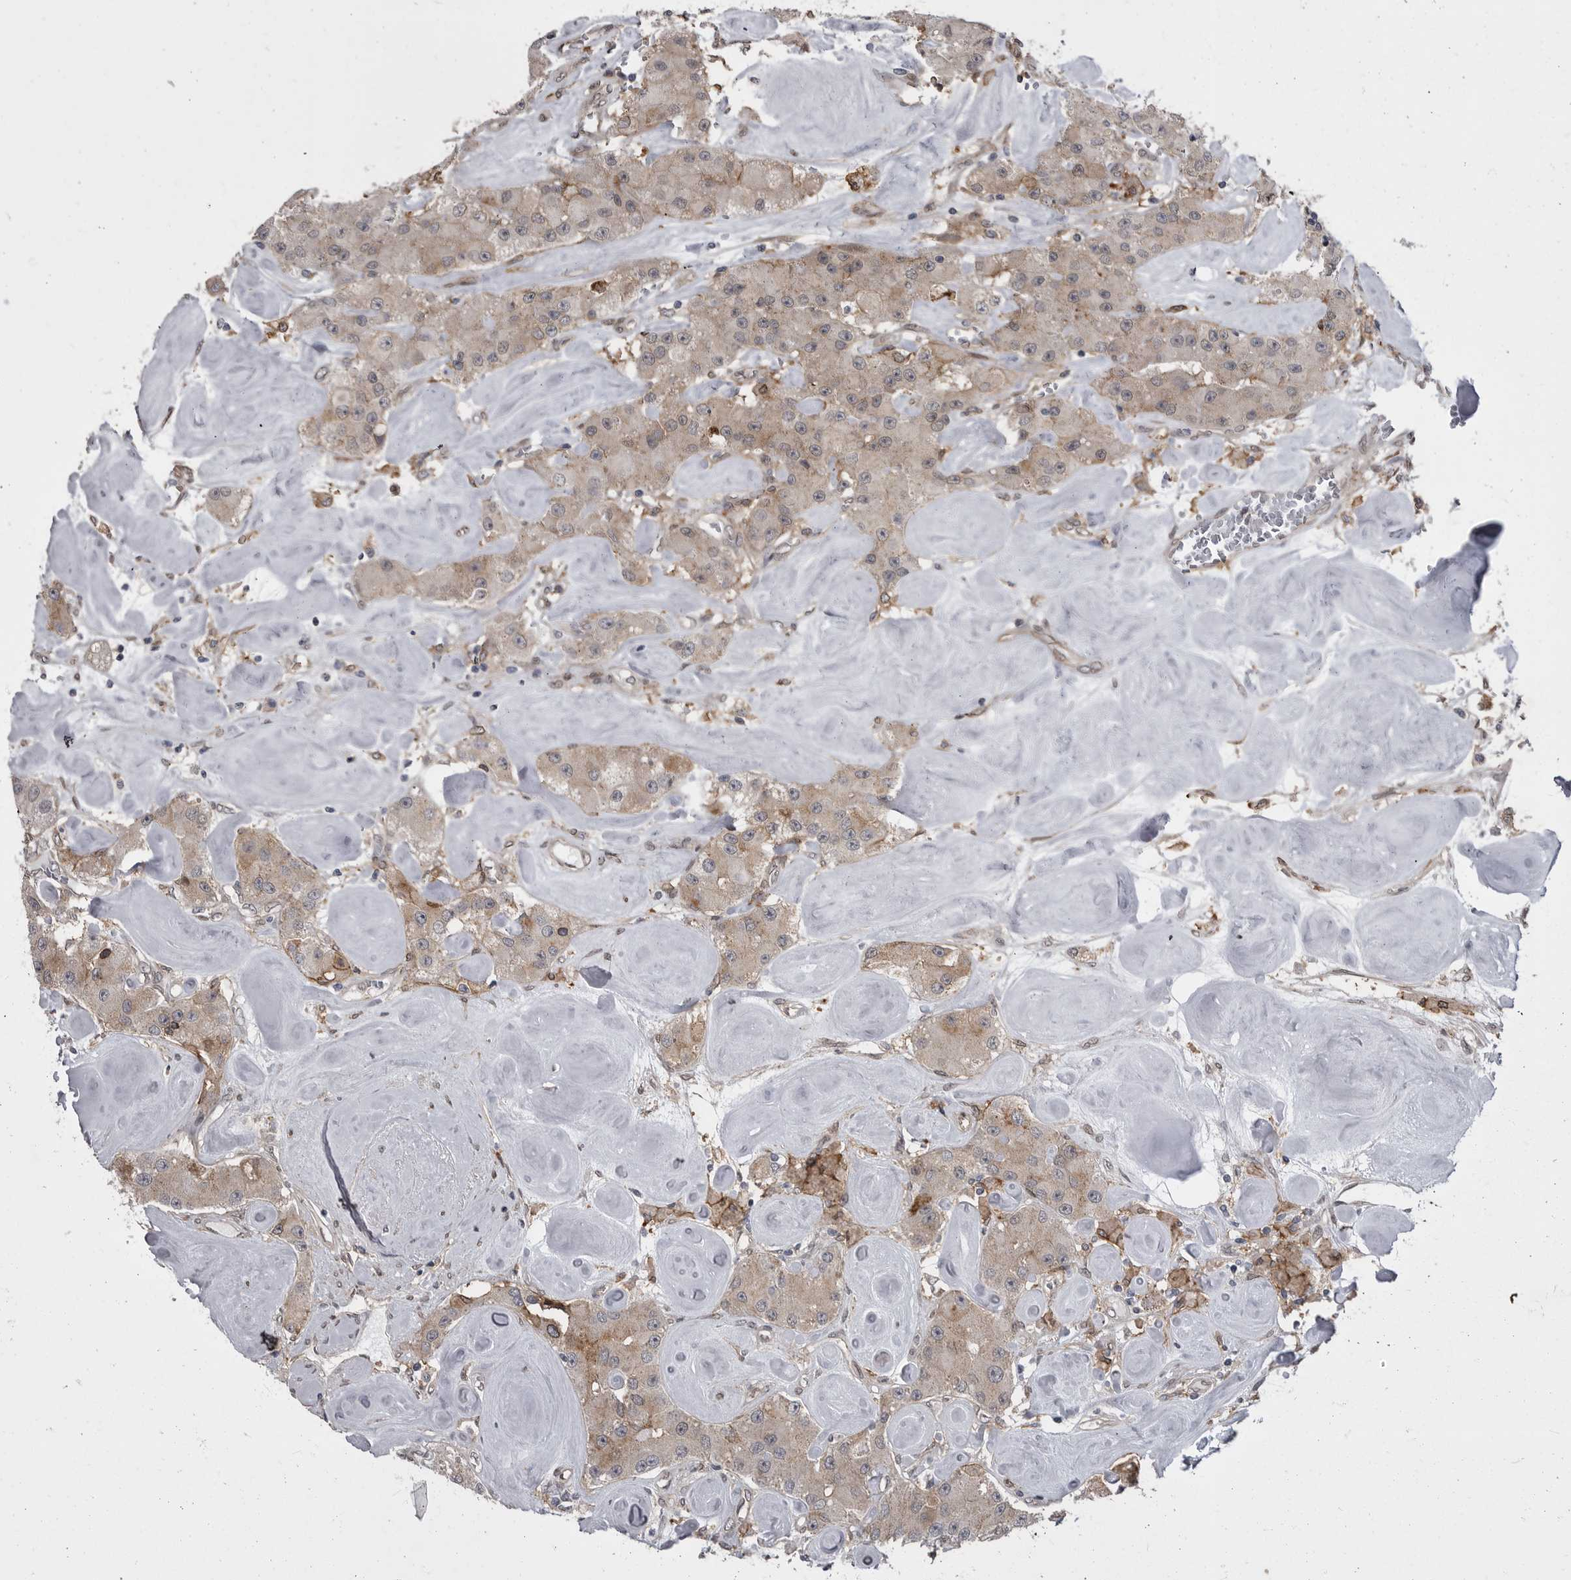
{"staining": {"intensity": "weak", "quantity": ">75%", "location": "cytoplasmic/membranous"}, "tissue": "carcinoid", "cell_type": "Tumor cells", "image_type": "cancer", "snomed": [{"axis": "morphology", "description": "Carcinoid, malignant, NOS"}, {"axis": "topography", "description": "Pancreas"}], "caption": "There is low levels of weak cytoplasmic/membranous positivity in tumor cells of carcinoid (malignant), as demonstrated by immunohistochemical staining (brown color).", "gene": "ABL1", "patient": {"sex": "male", "age": 41}}